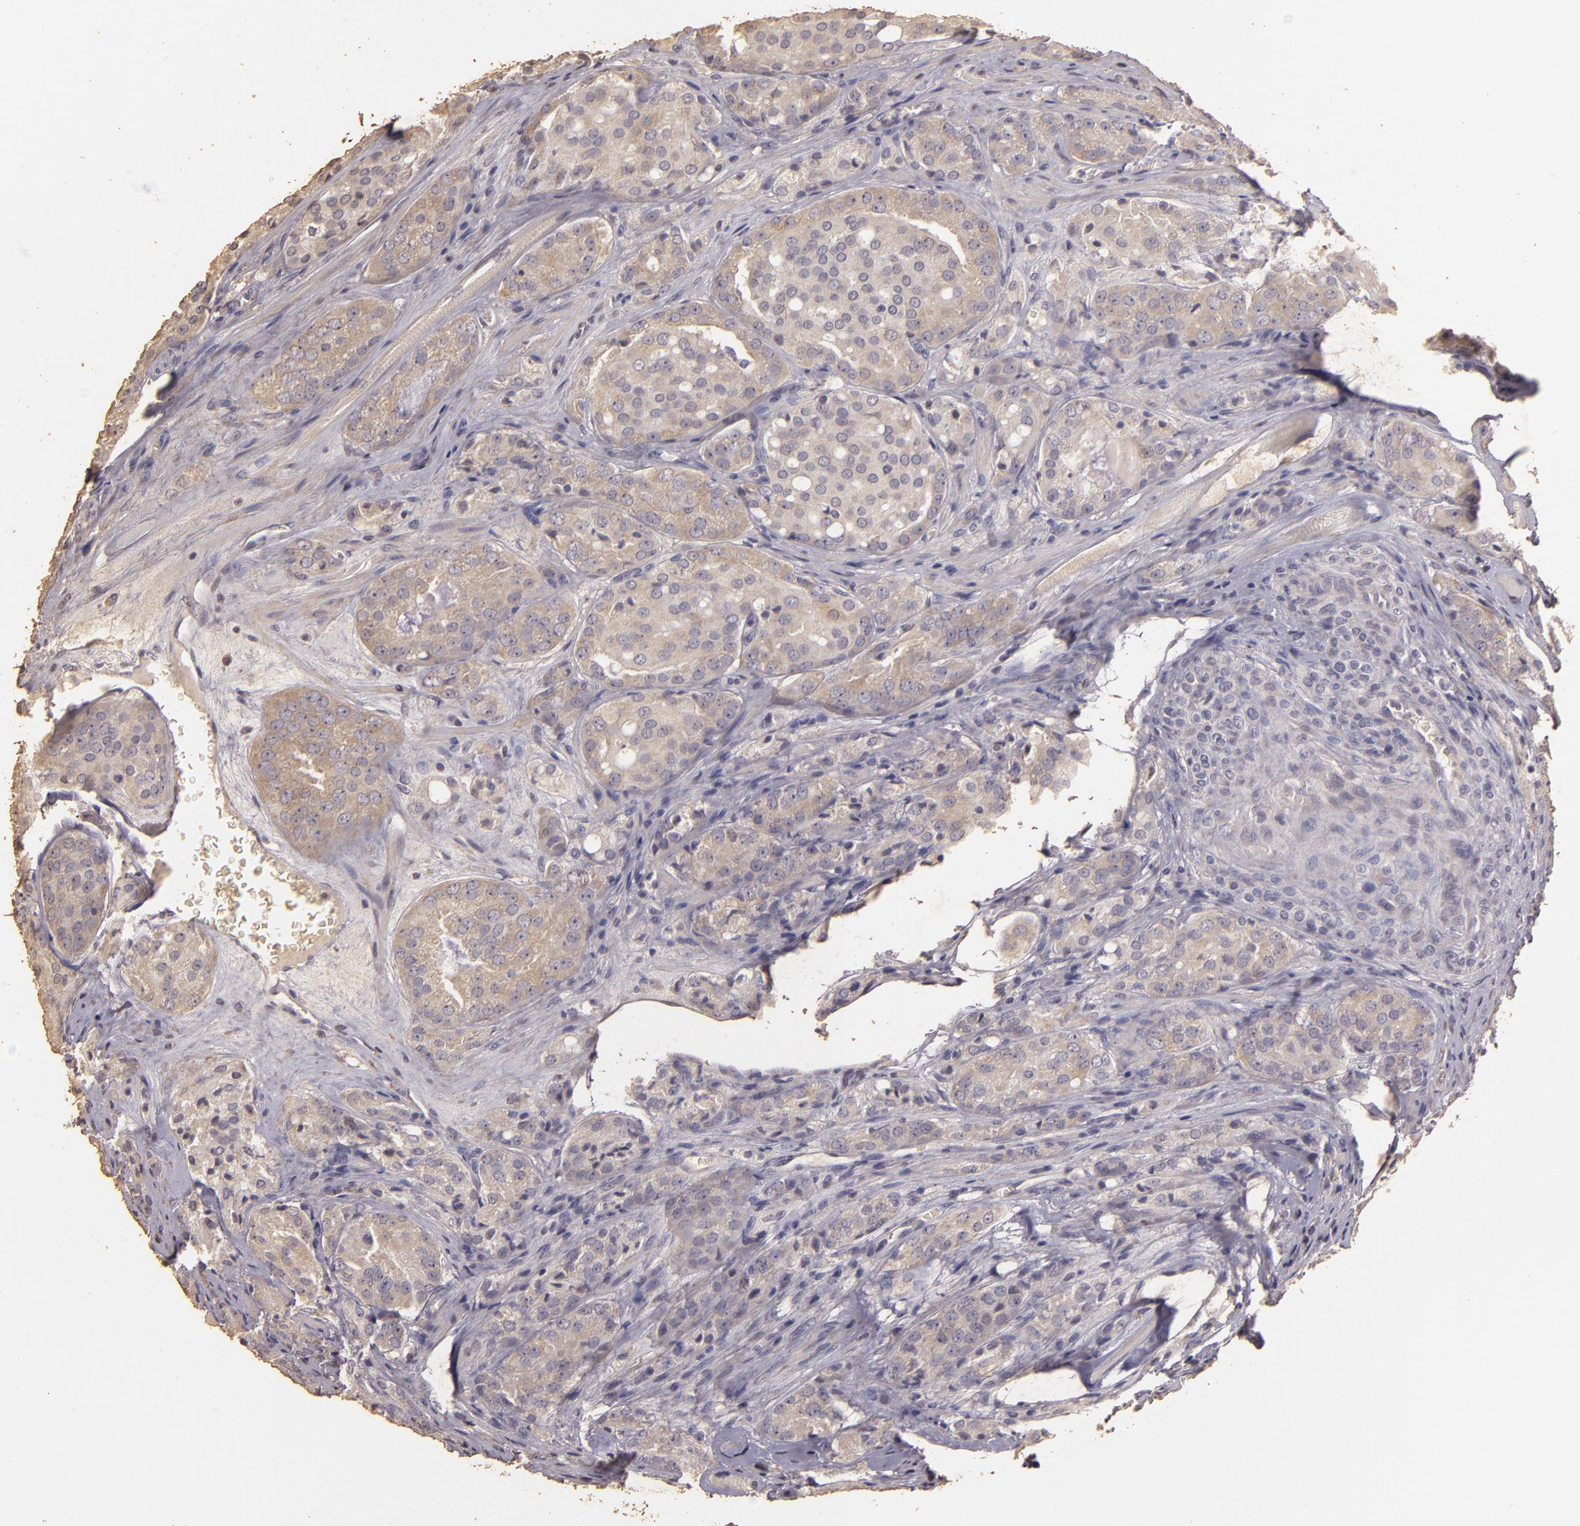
{"staining": {"intensity": "weak", "quantity": "25%-75%", "location": "cytoplasmic/membranous"}, "tissue": "prostate cancer", "cell_type": "Tumor cells", "image_type": "cancer", "snomed": [{"axis": "morphology", "description": "Adenocarcinoma, Medium grade"}, {"axis": "topography", "description": "Prostate"}], "caption": "Tumor cells display weak cytoplasmic/membranous positivity in about 25%-75% of cells in medium-grade adenocarcinoma (prostate).", "gene": "BCL2L13", "patient": {"sex": "male", "age": 60}}